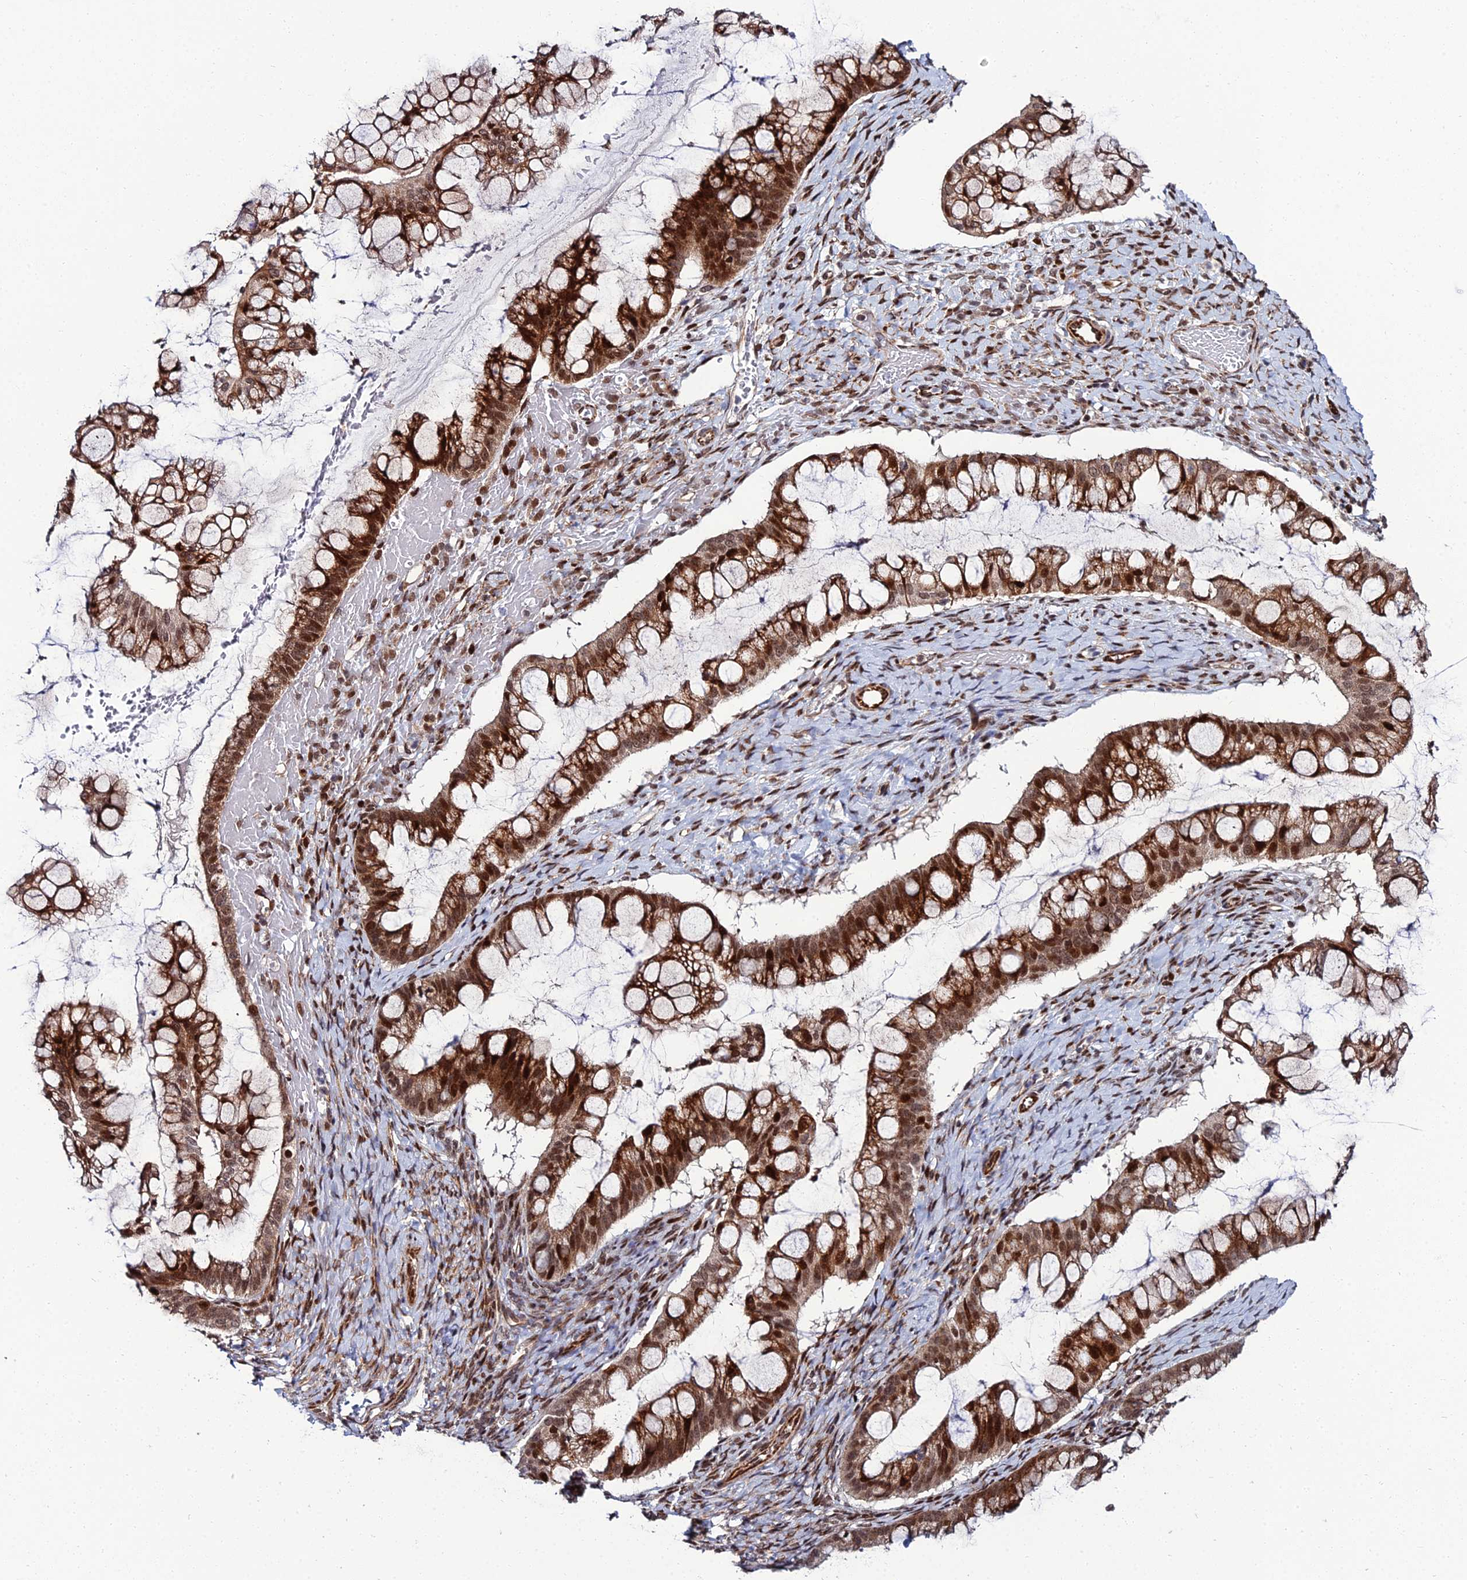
{"staining": {"intensity": "strong", "quantity": ">75%", "location": "cytoplasmic/membranous,nuclear"}, "tissue": "ovarian cancer", "cell_type": "Tumor cells", "image_type": "cancer", "snomed": [{"axis": "morphology", "description": "Cystadenocarcinoma, mucinous, NOS"}, {"axis": "topography", "description": "Ovary"}], "caption": "Protein expression analysis of human ovarian cancer reveals strong cytoplasmic/membranous and nuclear positivity in approximately >75% of tumor cells.", "gene": "ZNF668", "patient": {"sex": "female", "age": 73}}